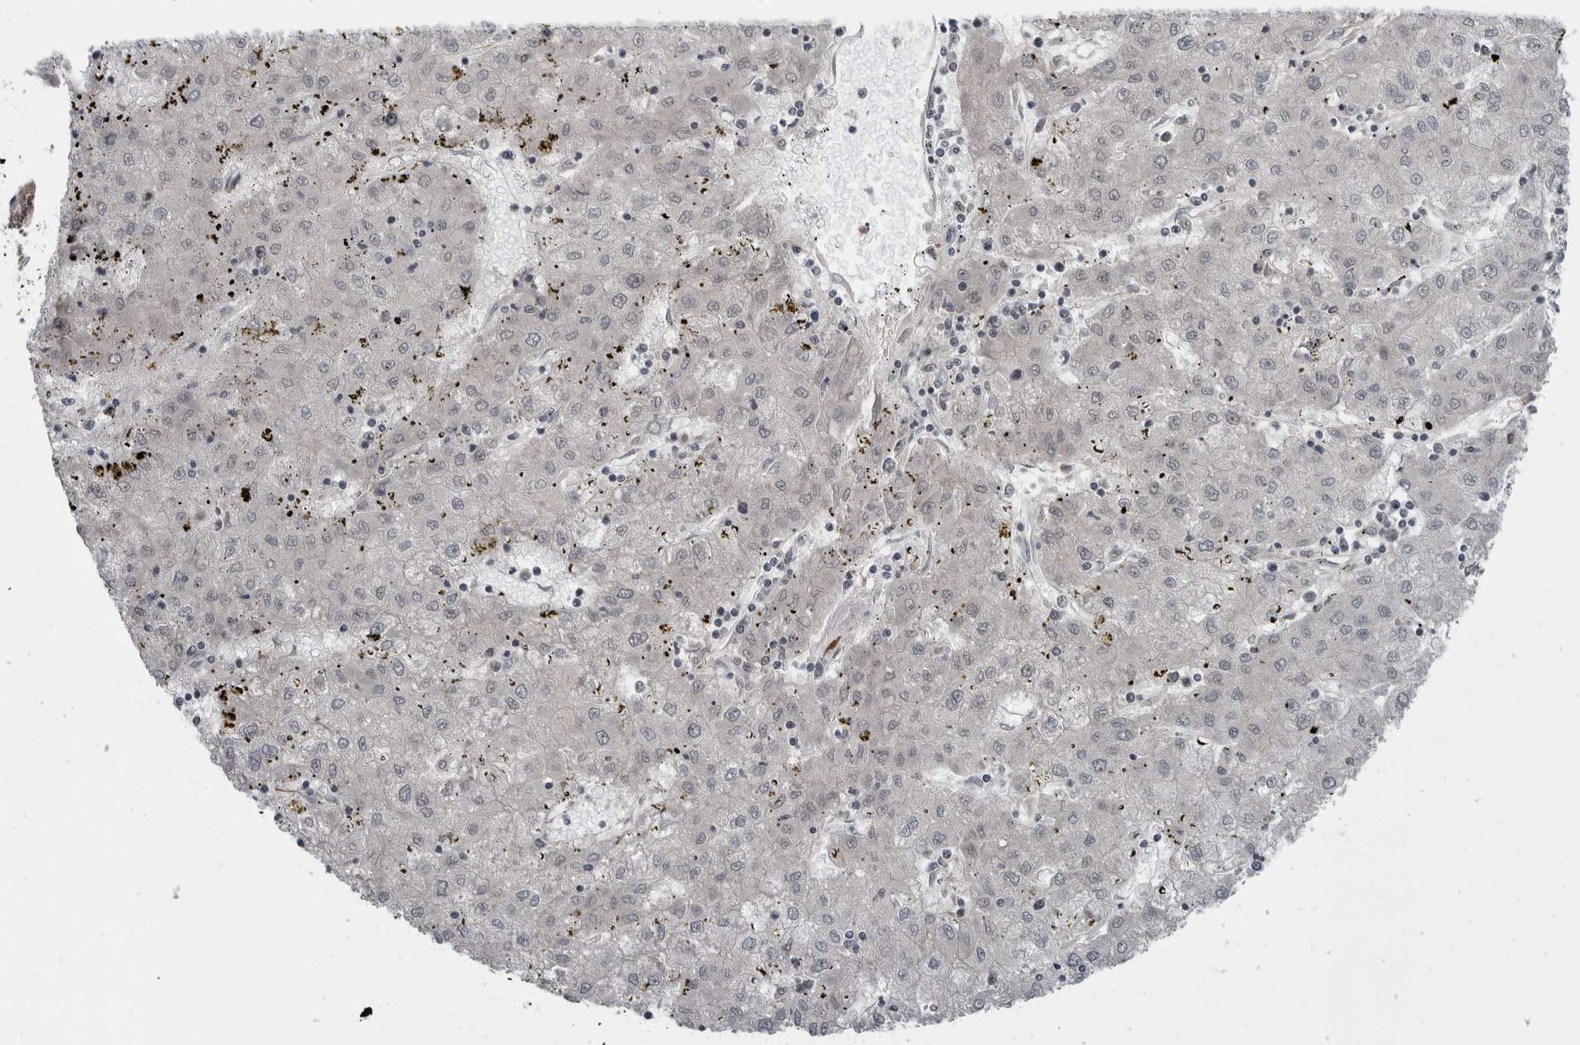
{"staining": {"intensity": "negative", "quantity": "none", "location": "none"}, "tissue": "liver cancer", "cell_type": "Tumor cells", "image_type": "cancer", "snomed": [{"axis": "morphology", "description": "Carcinoma, Hepatocellular, NOS"}, {"axis": "topography", "description": "Liver"}], "caption": "Photomicrograph shows no protein expression in tumor cells of liver cancer tissue.", "gene": "FAAP100", "patient": {"sex": "male", "age": 72}}